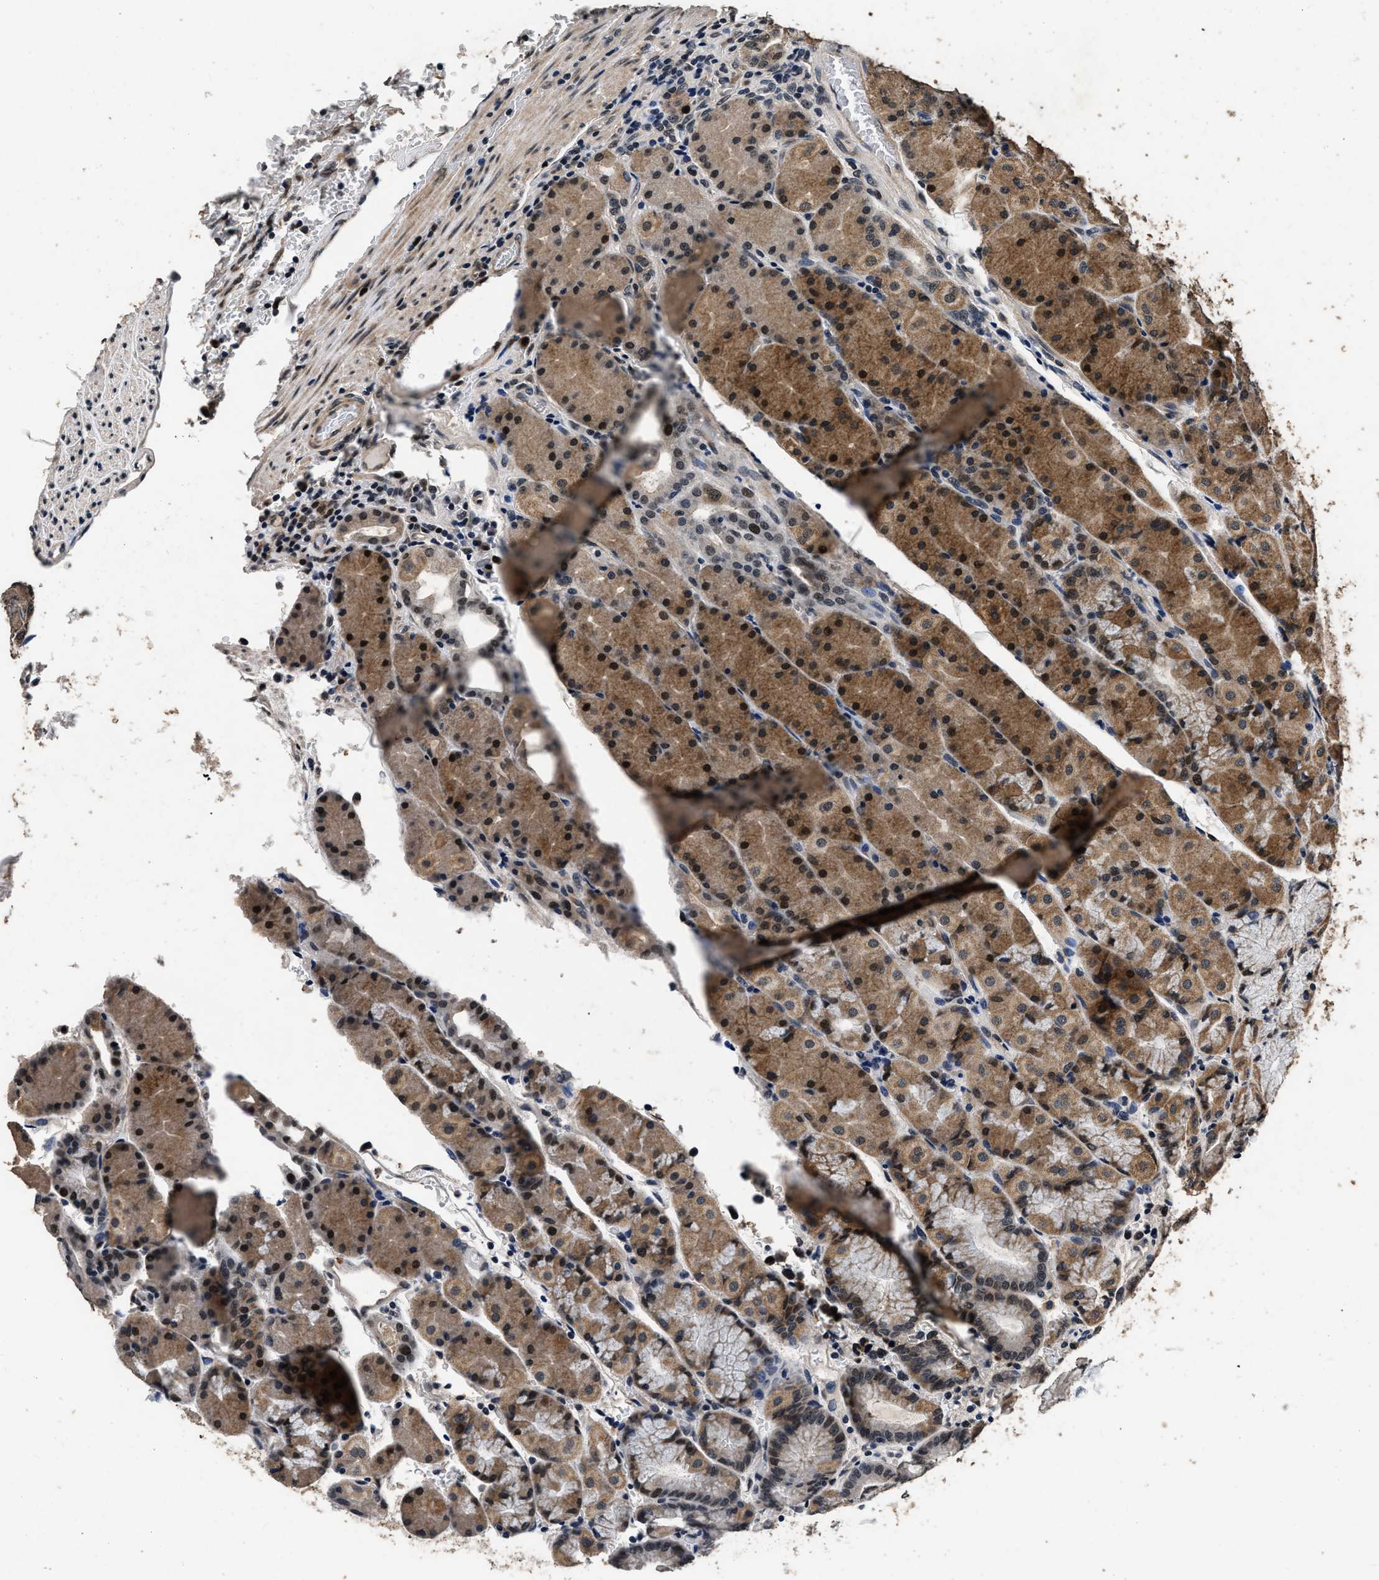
{"staining": {"intensity": "moderate", "quantity": ">75%", "location": "cytoplasmic/membranous,nuclear"}, "tissue": "stomach", "cell_type": "Glandular cells", "image_type": "normal", "snomed": [{"axis": "morphology", "description": "Normal tissue, NOS"}, {"axis": "morphology", "description": "Carcinoid, malignant, NOS"}, {"axis": "topography", "description": "Stomach, upper"}], "caption": "Stomach stained with a brown dye displays moderate cytoplasmic/membranous,nuclear positive staining in approximately >75% of glandular cells.", "gene": "CSTF1", "patient": {"sex": "male", "age": 39}}